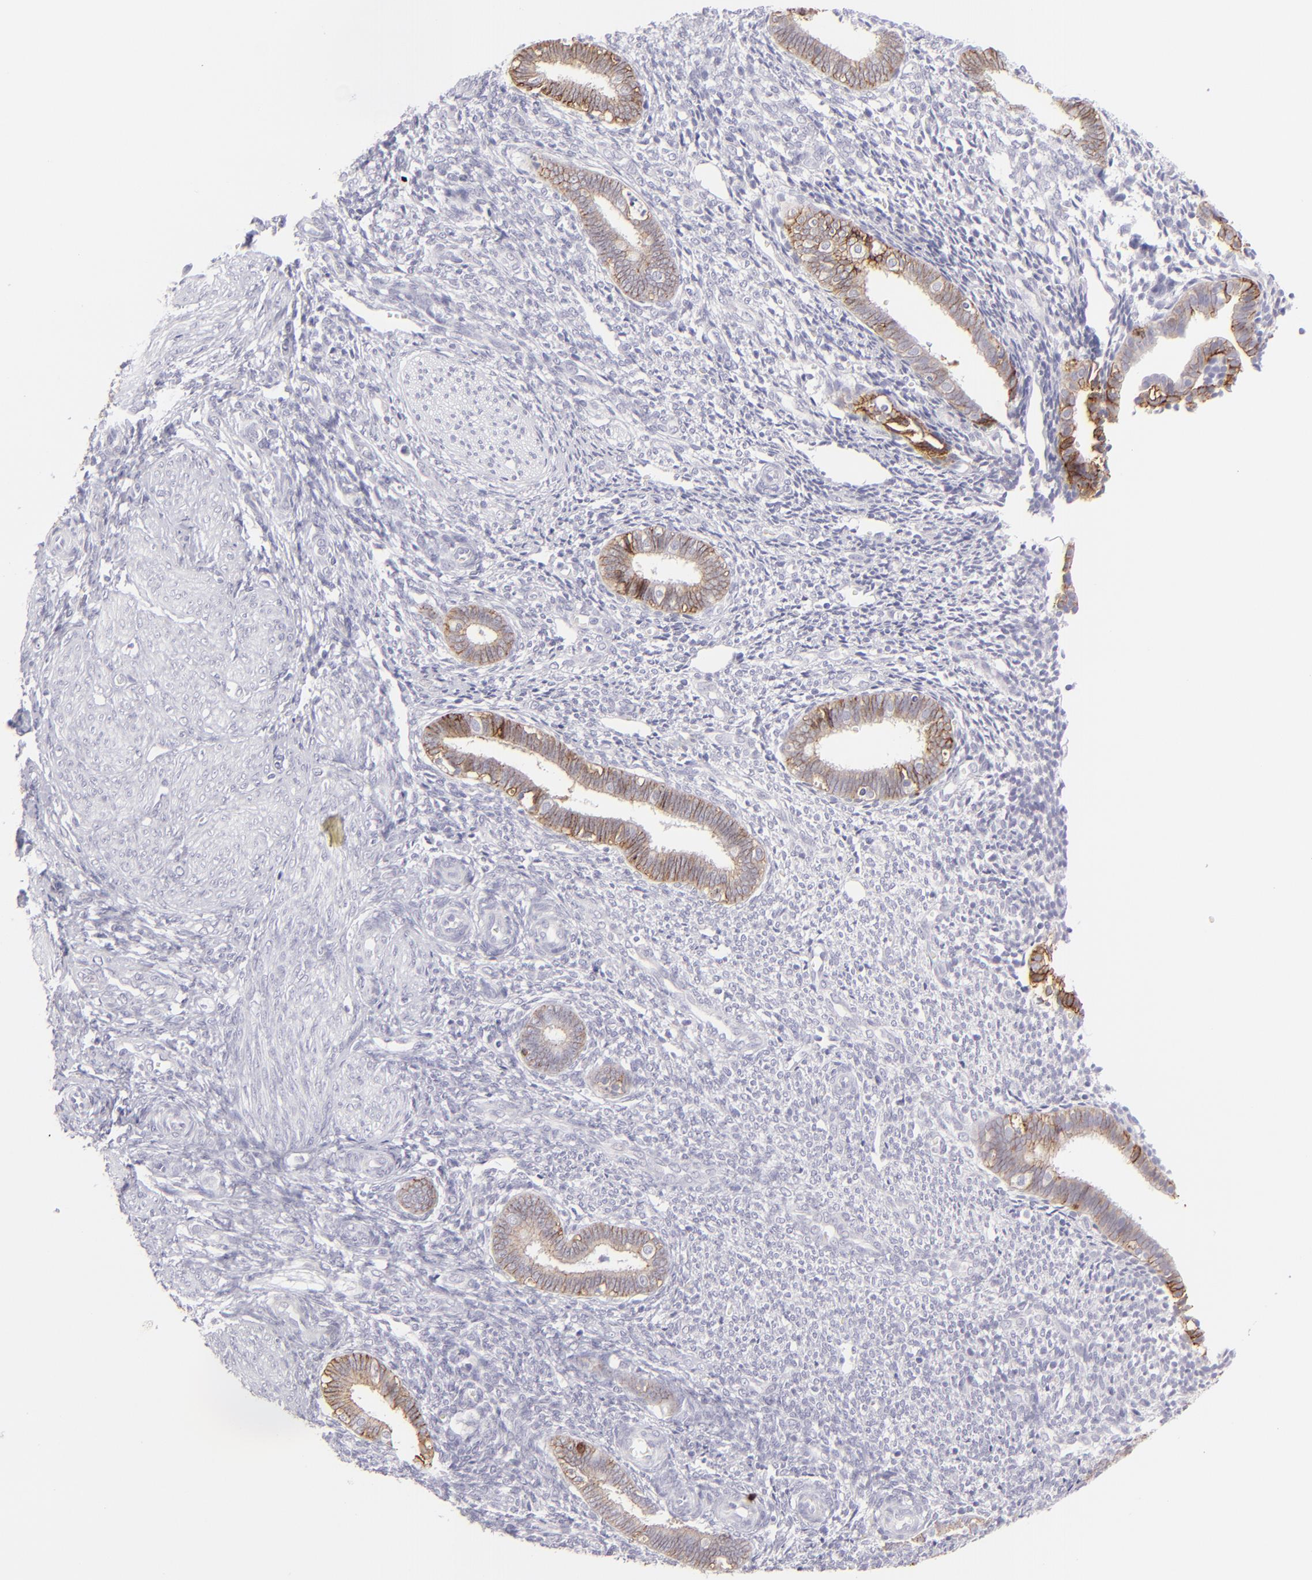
{"staining": {"intensity": "negative", "quantity": "none", "location": "none"}, "tissue": "endometrium", "cell_type": "Cells in endometrial stroma", "image_type": "normal", "snomed": [{"axis": "morphology", "description": "Normal tissue, NOS"}, {"axis": "topography", "description": "Endometrium"}], "caption": "Cells in endometrial stroma are negative for brown protein staining in benign endometrium. (Brightfield microscopy of DAB (3,3'-diaminobenzidine) IHC at high magnification).", "gene": "CLDN4", "patient": {"sex": "female", "age": 27}}